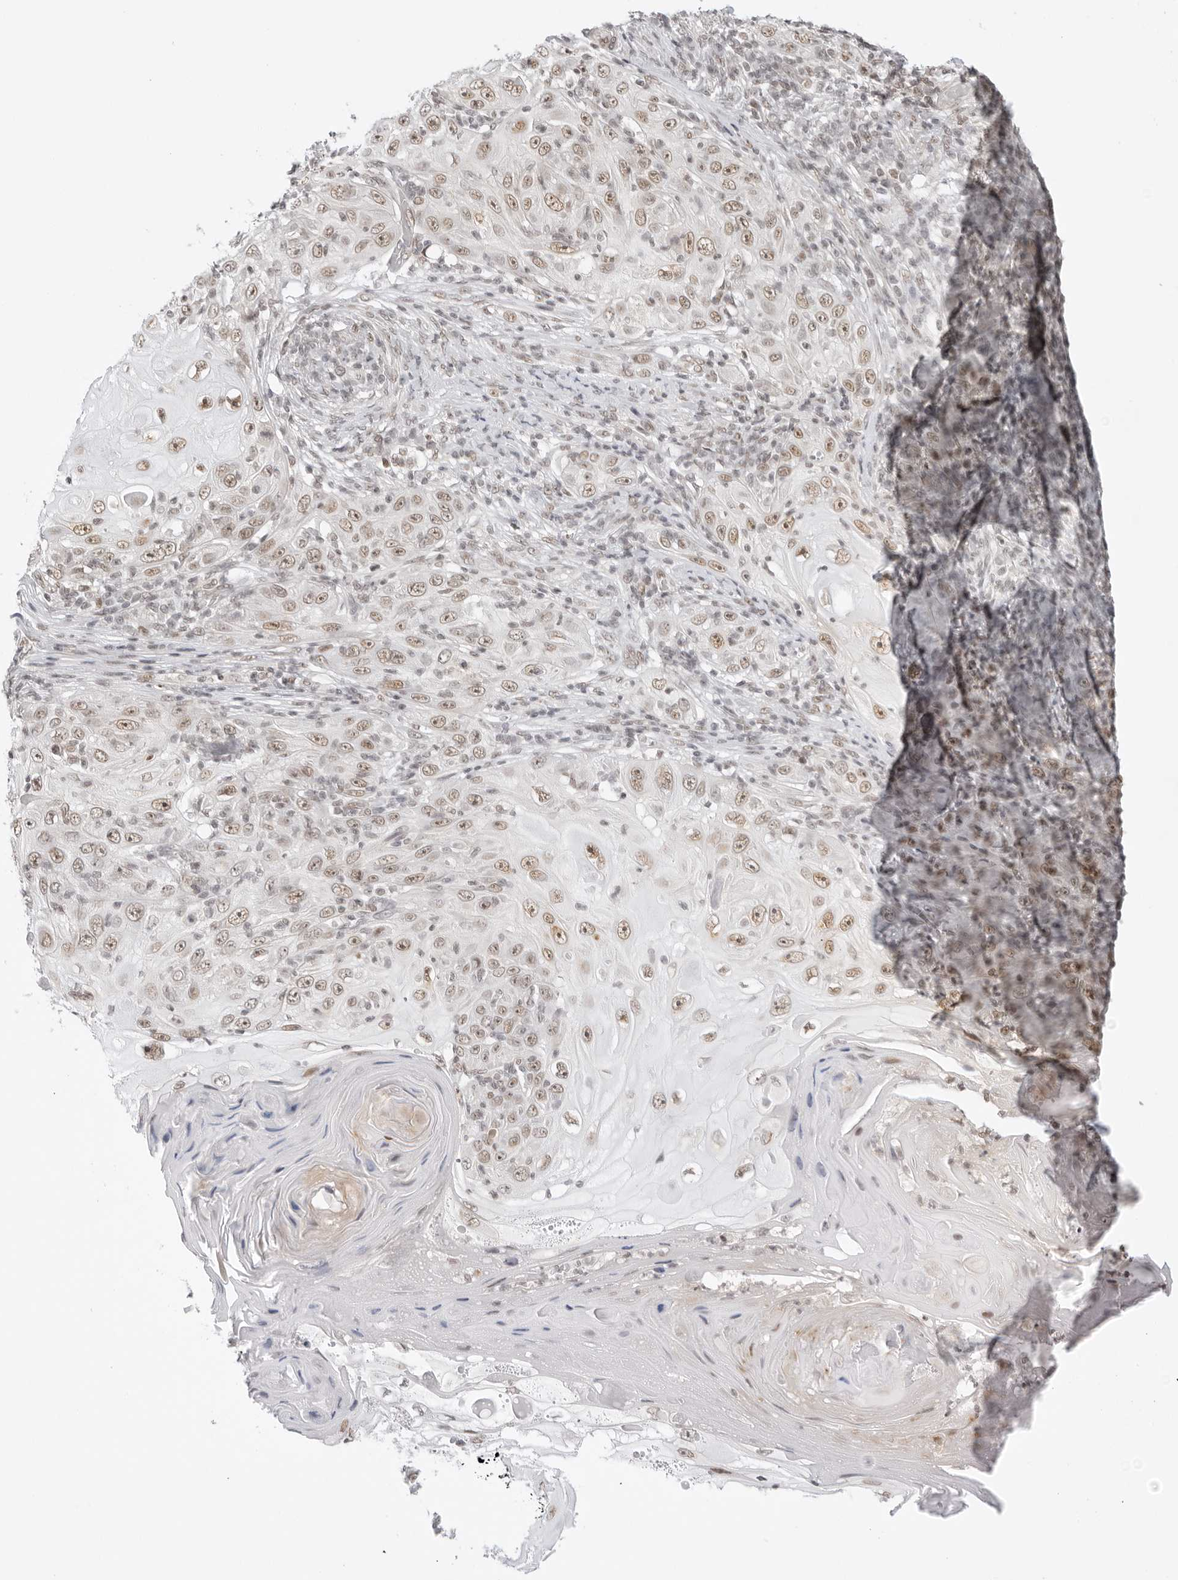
{"staining": {"intensity": "weak", "quantity": ">75%", "location": "nuclear"}, "tissue": "skin cancer", "cell_type": "Tumor cells", "image_type": "cancer", "snomed": [{"axis": "morphology", "description": "Squamous cell carcinoma, NOS"}, {"axis": "topography", "description": "Skin"}], "caption": "A high-resolution photomicrograph shows IHC staining of skin cancer (squamous cell carcinoma), which demonstrates weak nuclear staining in approximately >75% of tumor cells.", "gene": "TCIM", "patient": {"sex": "female", "age": 88}}